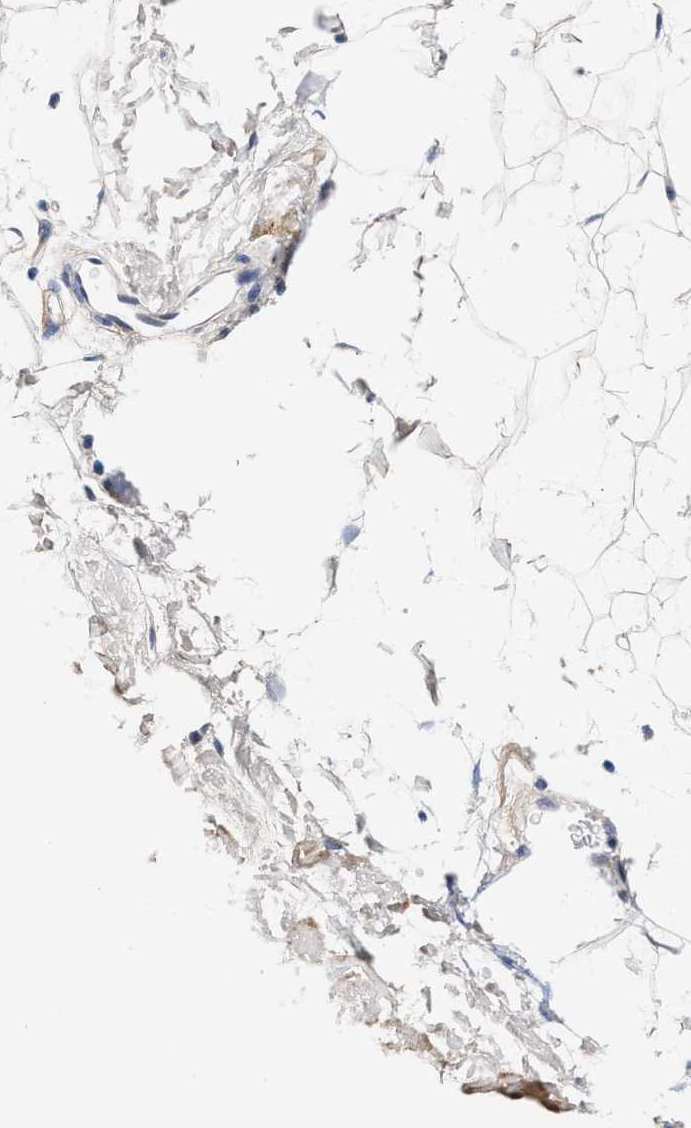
{"staining": {"intensity": "negative", "quantity": "none", "location": "none"}, "tissue": "adipose tissue", "cell_type": "Adipocytes", "image_type": "normal", "snomed": [{"axis": "morphology", "description": "Normal tissue, NOS"}, {"axis": "topography", "description": "Soft tissue"}], "caption": "There is no significant expression in adipocytes of adipose tissue. Nuclei are stained in blue.", "gene": "ACTL7B", "patient": {"sex": "male", "age": 72}}